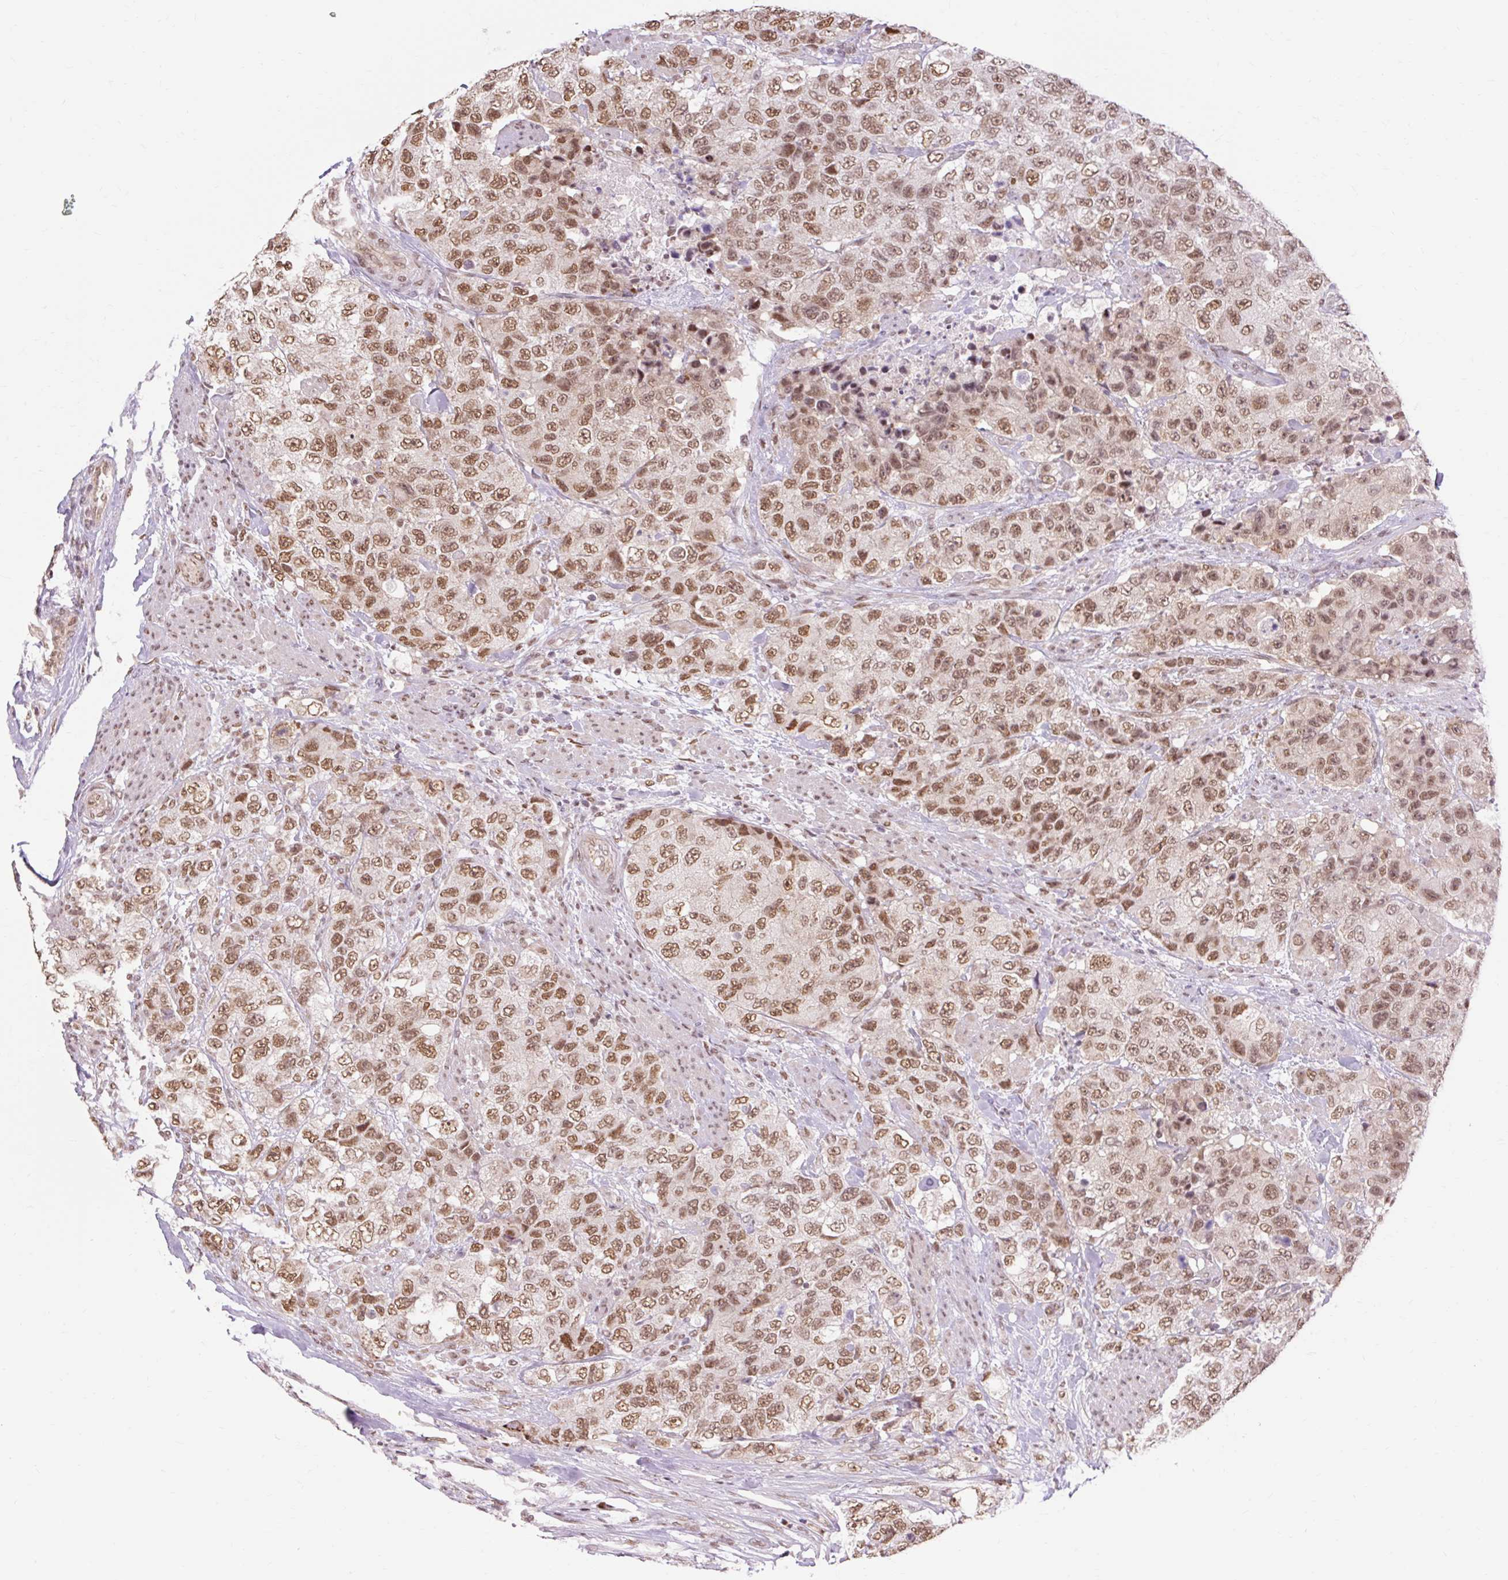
{"staining": {"intensity": "moderate", "quantity": ">75%", "location": "nuclear"}, "tissue": "urothelial cancer", "cell_type": "Tumor cells", "image_type": "cancer", "snomed": [{"axis": "morphology", "description": "Urothelial carcinoma, High grade"}, {"axis": "topography", "description": "Urinary bladder"}], "caption": "High-grade urothelial carcinoma stained with DAB IHC shows medium levels of moderate nuclear staining in about >75% of tumor cells.", "gene": "NPIPB12", "patient": {"sex": "female", "age": 78}}